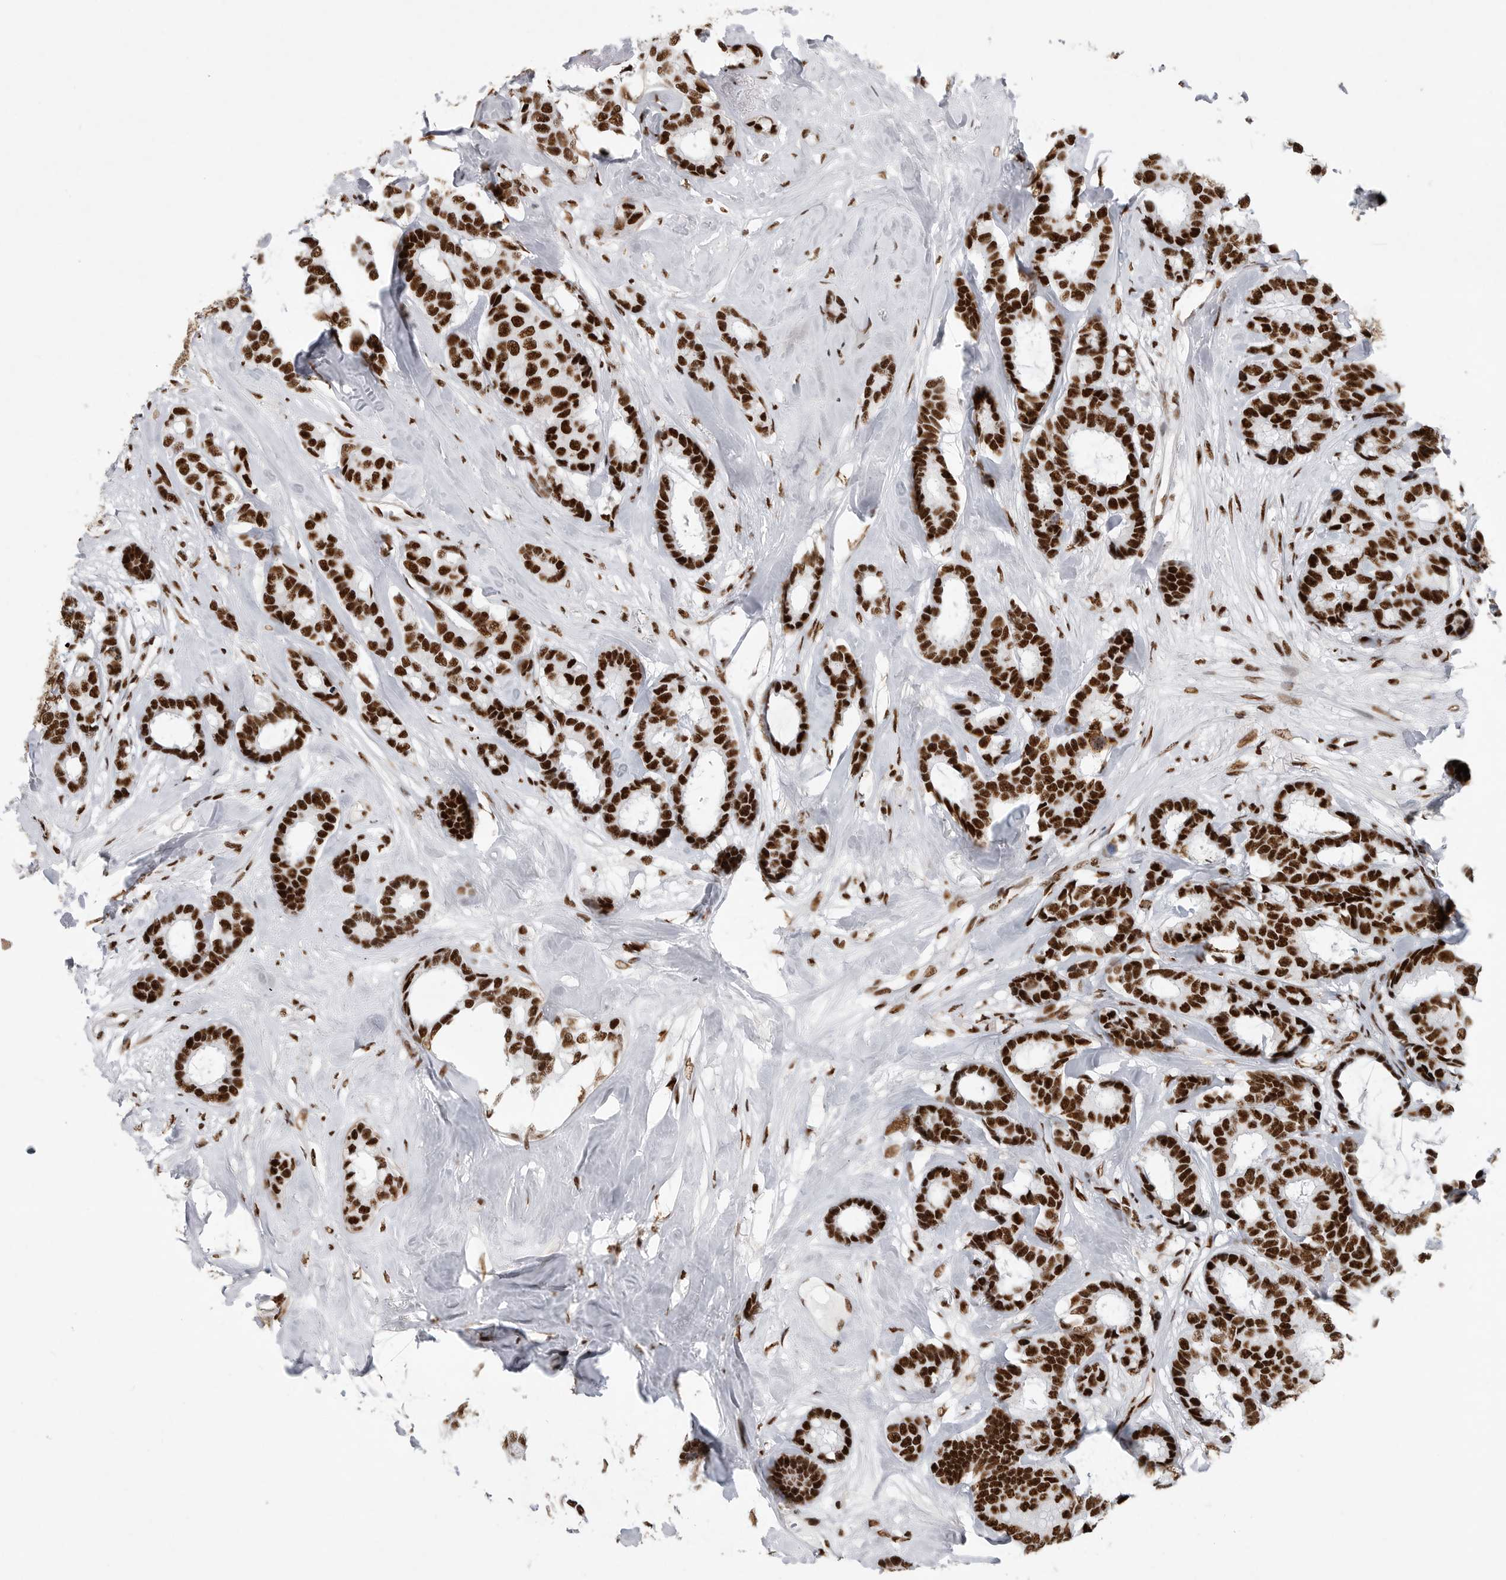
{"staining": {"intensity": "strong", "quantity": ">75%", "location": "nuclear"}, "tissue": "breast cancer", "cell_type": "Tumor cells", "image_type": "cancer", "snomed": [{"axis": "morphology", "description": "Duct carcinoma"}, {"axis": "topography", "description": "Breast"}], "caption": "Immunohistochemistry (IHC) staining of breast invasive ductal carcinoma, which exhibits high levels of strong nuclear positivity in about >75% of tumor cells indicating strong nuclear protein staining. The staining was performed using DAB (3,3'-diaminobenzidine) (brown) for protein detection and nuclei were counterstained in hematoxylin (blue).", "gene": "BCLAF1", "patient": {"sex": "female", "age": 87}}